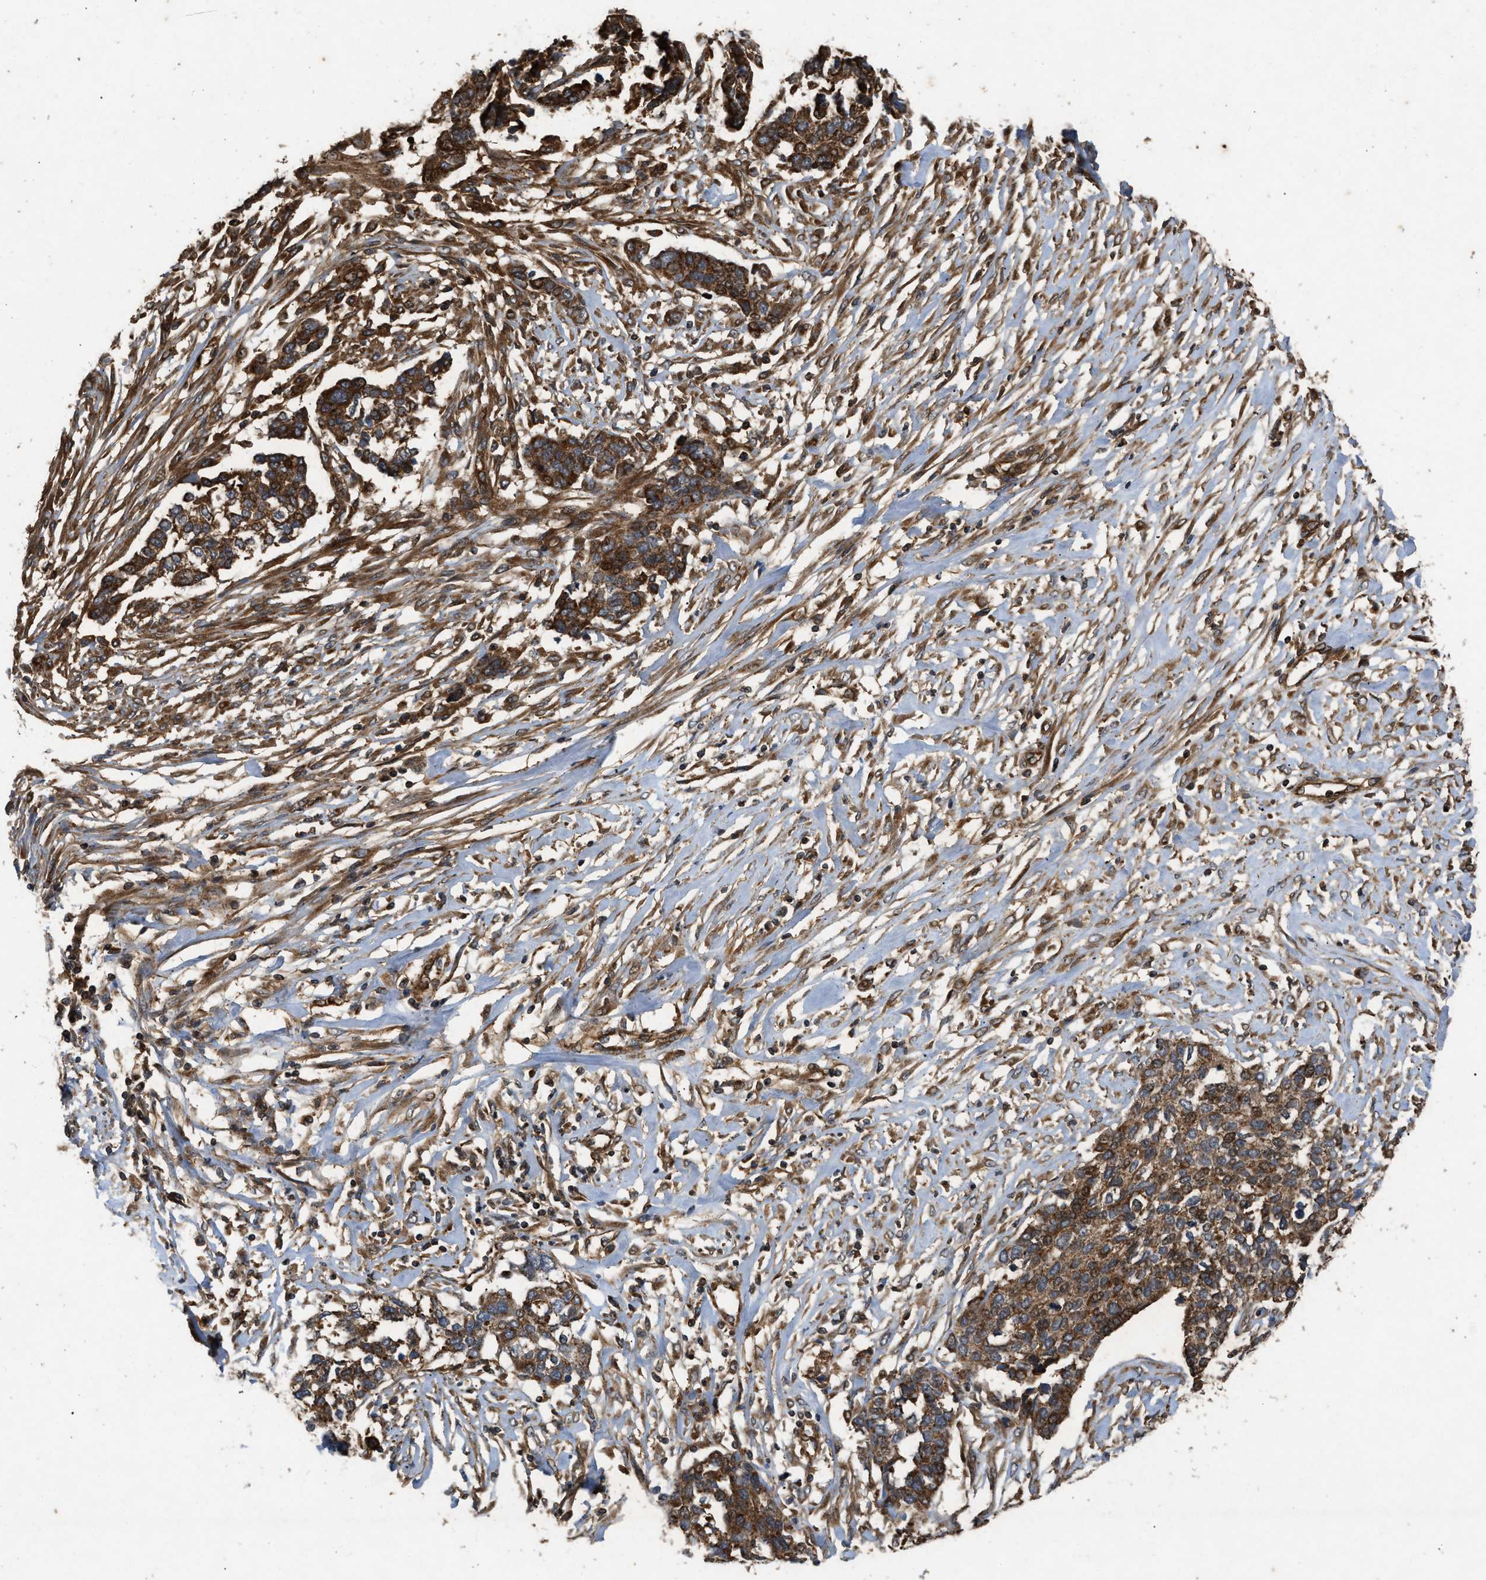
{"staining": {"intensity": "strong", "quantity": ">75%", "location": "cytoplasmic/membranous"}, "tissue": "ovarian cancer", "cell_type": "Tumor cells", "image_type": "cancer", "snomed": [{"axis": "morphology", "description": "Cystadenocarcinoma, serous, NOS"}, {"axis": "topography", "description": "Ovary"}], "caption": "Immunohistochemical staining of human serous cystadenocarcinoma (ovarian) reveals high levels of strong cytoplasmic/membranous protein staining in approximately >75% of tumor cells.", "gene": "GNB4", "patient": {"sex": "female", "age": 44}}